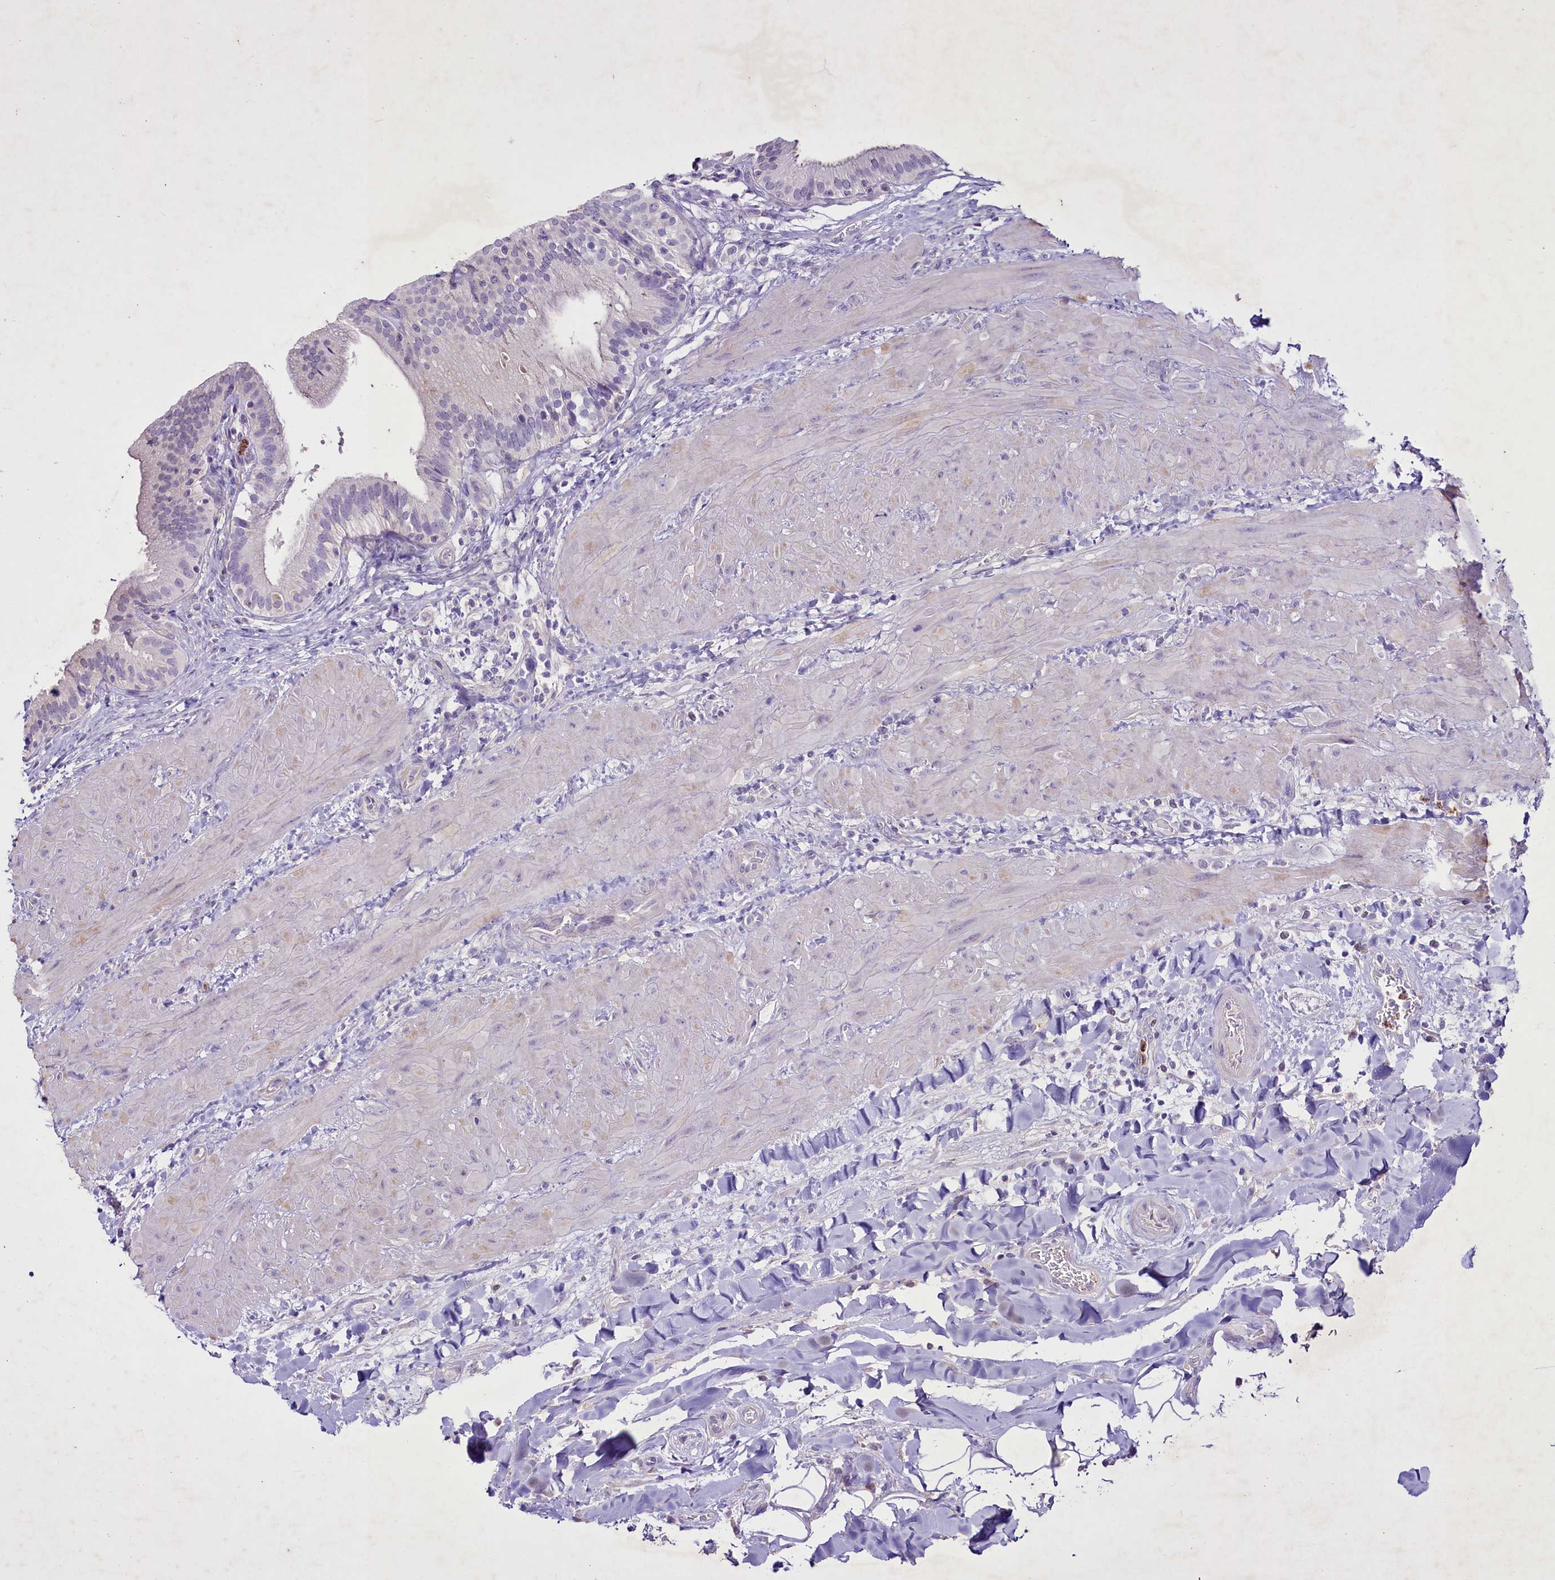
{"staining": {"intensity": "negative", "quantity": "none", "location": "none"}, "tissue": "gallbladder", "cell_type": "Glandular cells", "image_type": "normal", "snomed": [{"axis": "morphology", "description": "Normal tissue, NOS"}, {"axis": "topography", "description": "Gallbladder"}], "caption": "Glandular cells show no significant positivity in normal gallbladder. Nuclei are stained in blue.", "gene": "FAM209B", "patient": {"sex": "male", "age": 24}}